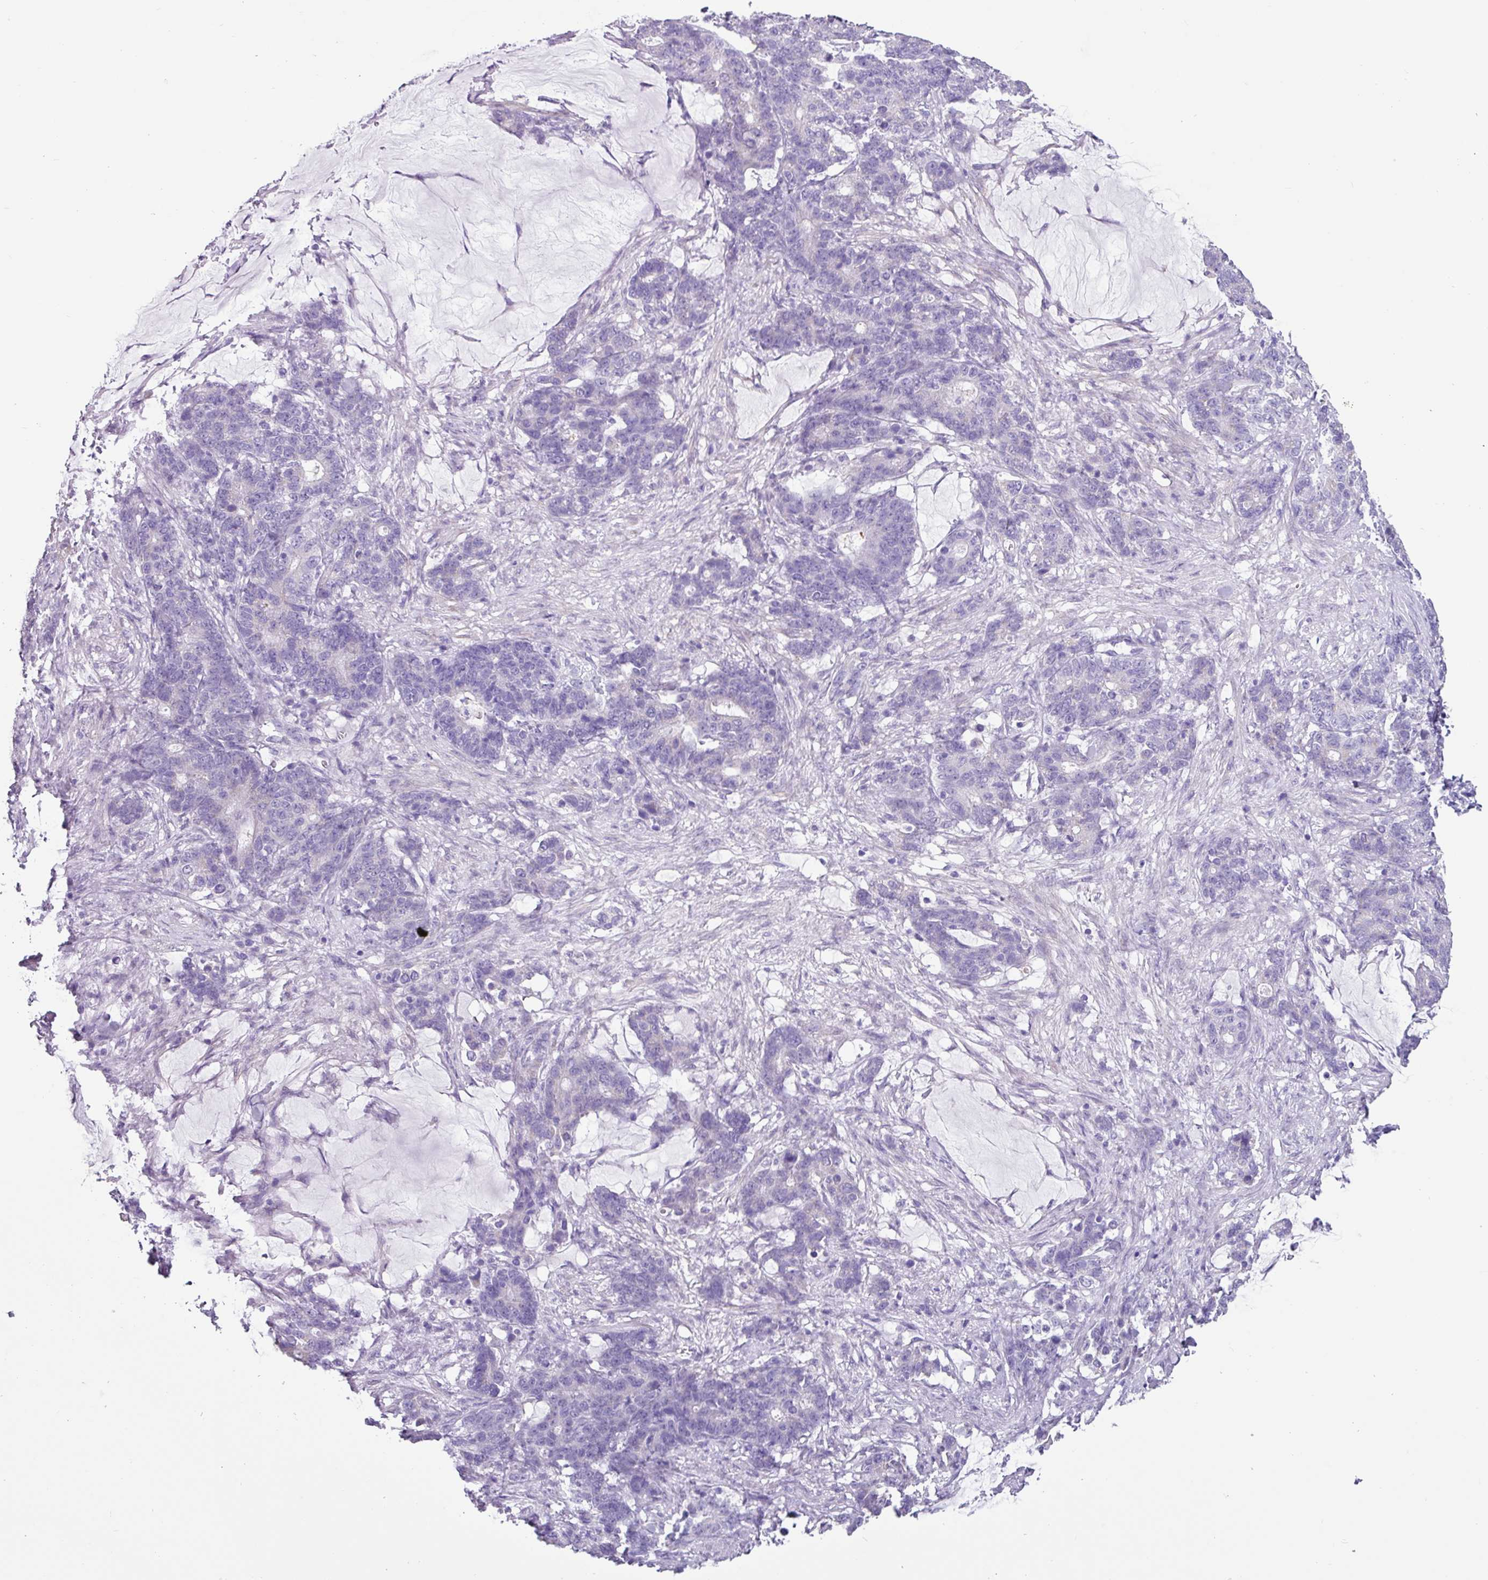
{"staining": {"intensity": "negative", "quantity": "none", "location": "none"}, "tissue": "stomach cancer", "cell_type": "Tumor cells", "image_type": "cancer", "snomed": [{"axis": "morphology", "description": "Normal tissue, NOS"}, {"axis": "morphology", "description": "Adenocarcinoma, NOS"}, {"axis": "topography", "description": "Stomach"}], "caption": "Tumor cells show no significant expression in stomach cancer. Nuclei are stained in blue.", "gene": "OTX1", "patient": {"sex": "female", "age": 64}}